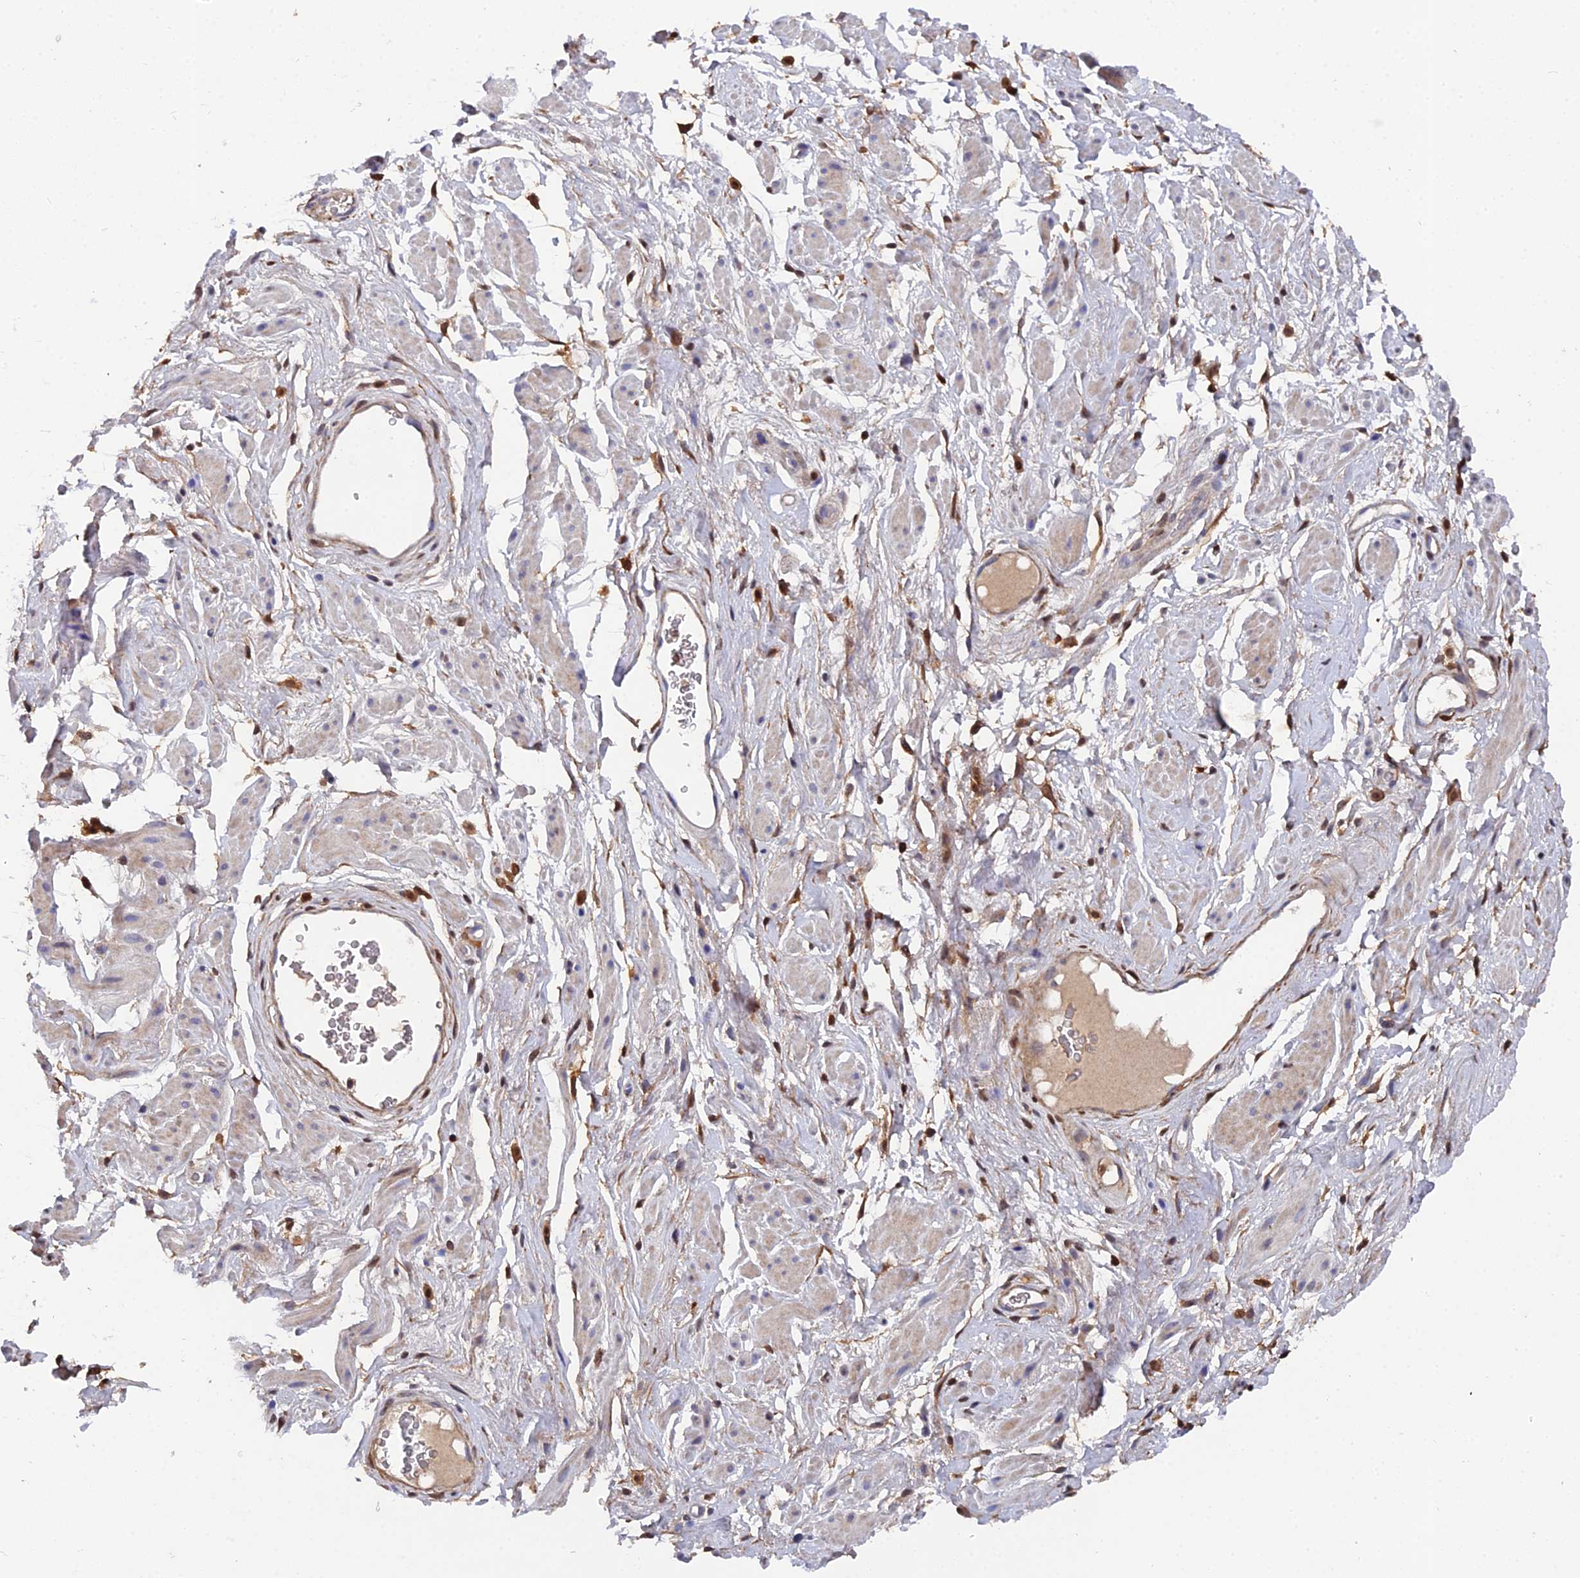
{"staining": {"intensity": "negative", "quantity": "none", "location": "none"}, "tissue": "adipose tissue", "cell_type": "Adipocytes", "image_type": "normal", "snomed": [{"axis": "morphology", "description": "Normal tissue, NOS"}, {"axis": "morphology", "description": "Adenocarcinoma, NOS"}, {"axis": "topography", "description": "Rectum"}, {"axis": "topography", "description": "Vagina"}, {"axis": "topography", "description": "Peripheral nerve tissue"}], "caption": "A photomicrograph of adipose tissue stained for a protein displays no brown staining in adipocytes. (DAB immunohistochemistry (IHC) with hematoxylin counter stain).", "gene": "GALK2", "patient": {"sex": "female", "age": 71}}